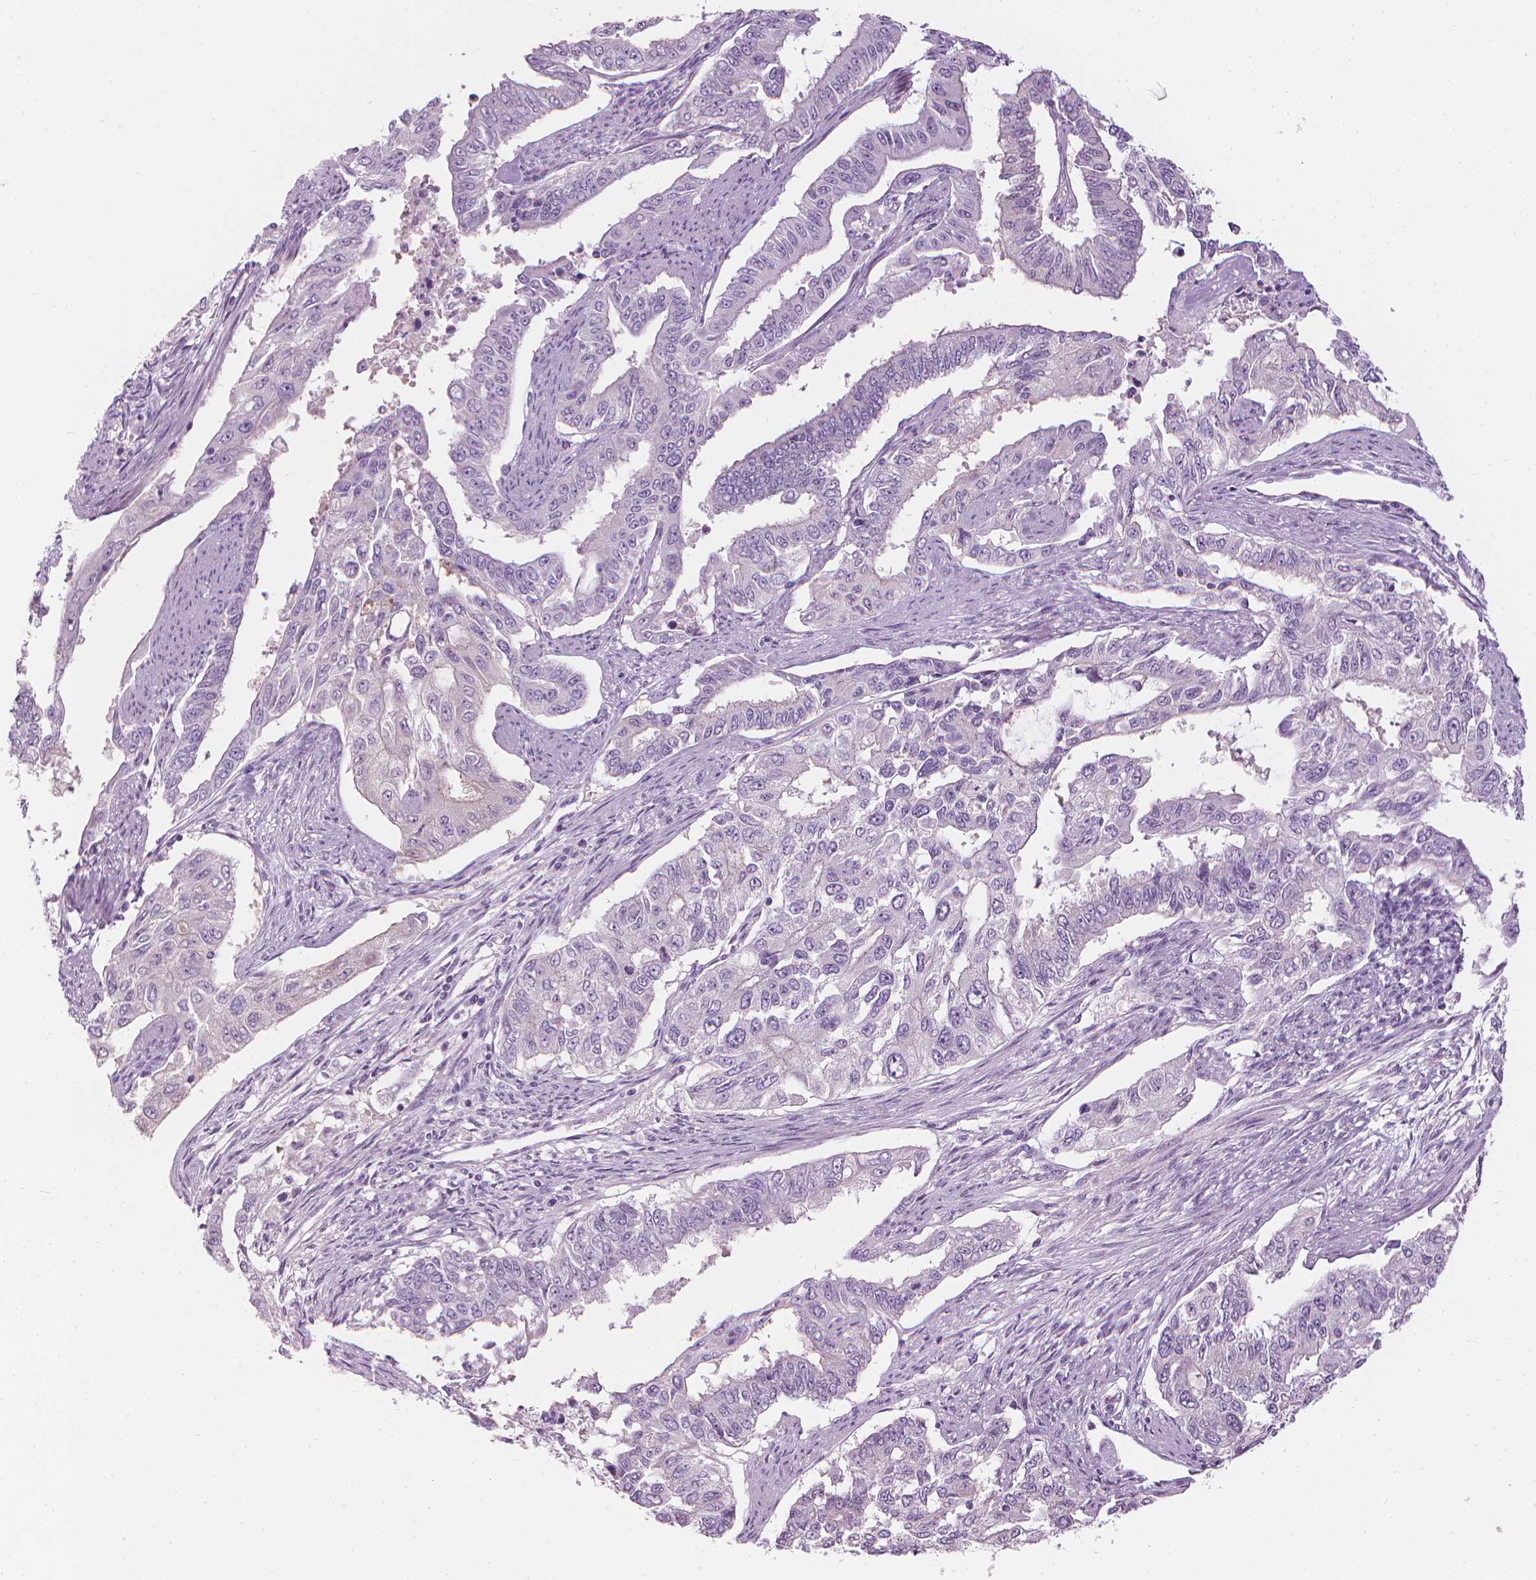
{"staining": {"intensity": "negative", "quantity": "none", "location": "none"}, "tissue": "endometrial cancer", "cell_type": "Tumor cells", "image_type": "cancer", "snomed": [{"axis": "morphology", "description": "Adenocarcinoma, NOS"}, {"axis": "topography", "description": "Uterus"}], "caption": "The photomicrograph exhibits no staining of tumor cells in endometrial adenocarcinoma.", "gene": "SHMT1", "patient": {"sex": "female", "age": 59}}